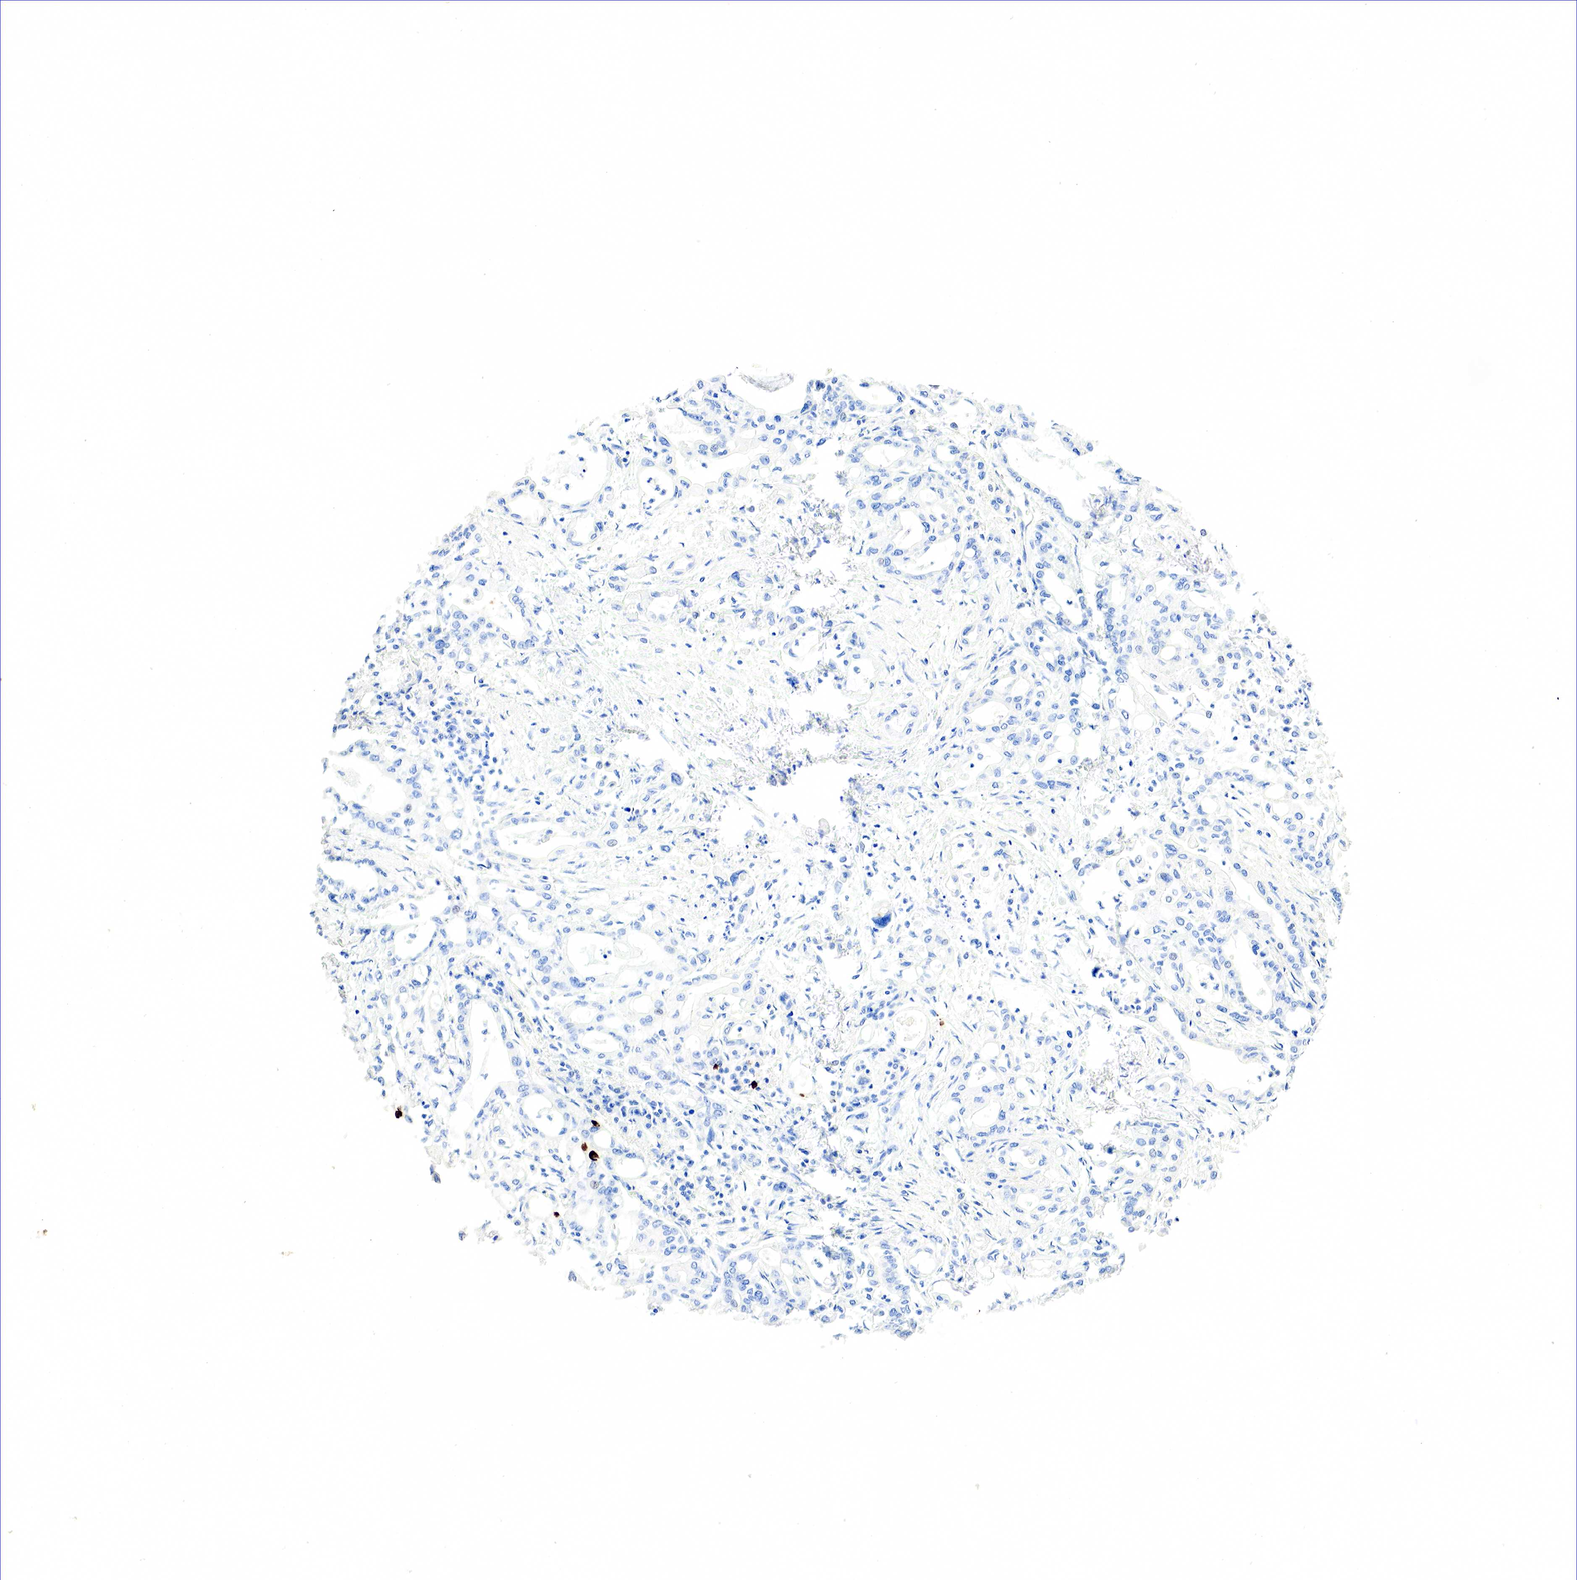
{"staining": {"intensity": "negative", "quantity": "none", "location": "none"}, "tissue": "pancreatic cancer", "cell_type": "Tumor cells", "image_type": "cancer", "snomed": [{"axis": "morphology", "description": "Adenocarcinoma, NOS"}, {"axis": "topography", "description": "Pancreas"}], "caption": "Pancreatic adenocarcinoma stained for a protein using immunohistochemistry exhibits no expression tumor cells.", "gene": "SST", "patient": {"sex": "female", "age": 57}}